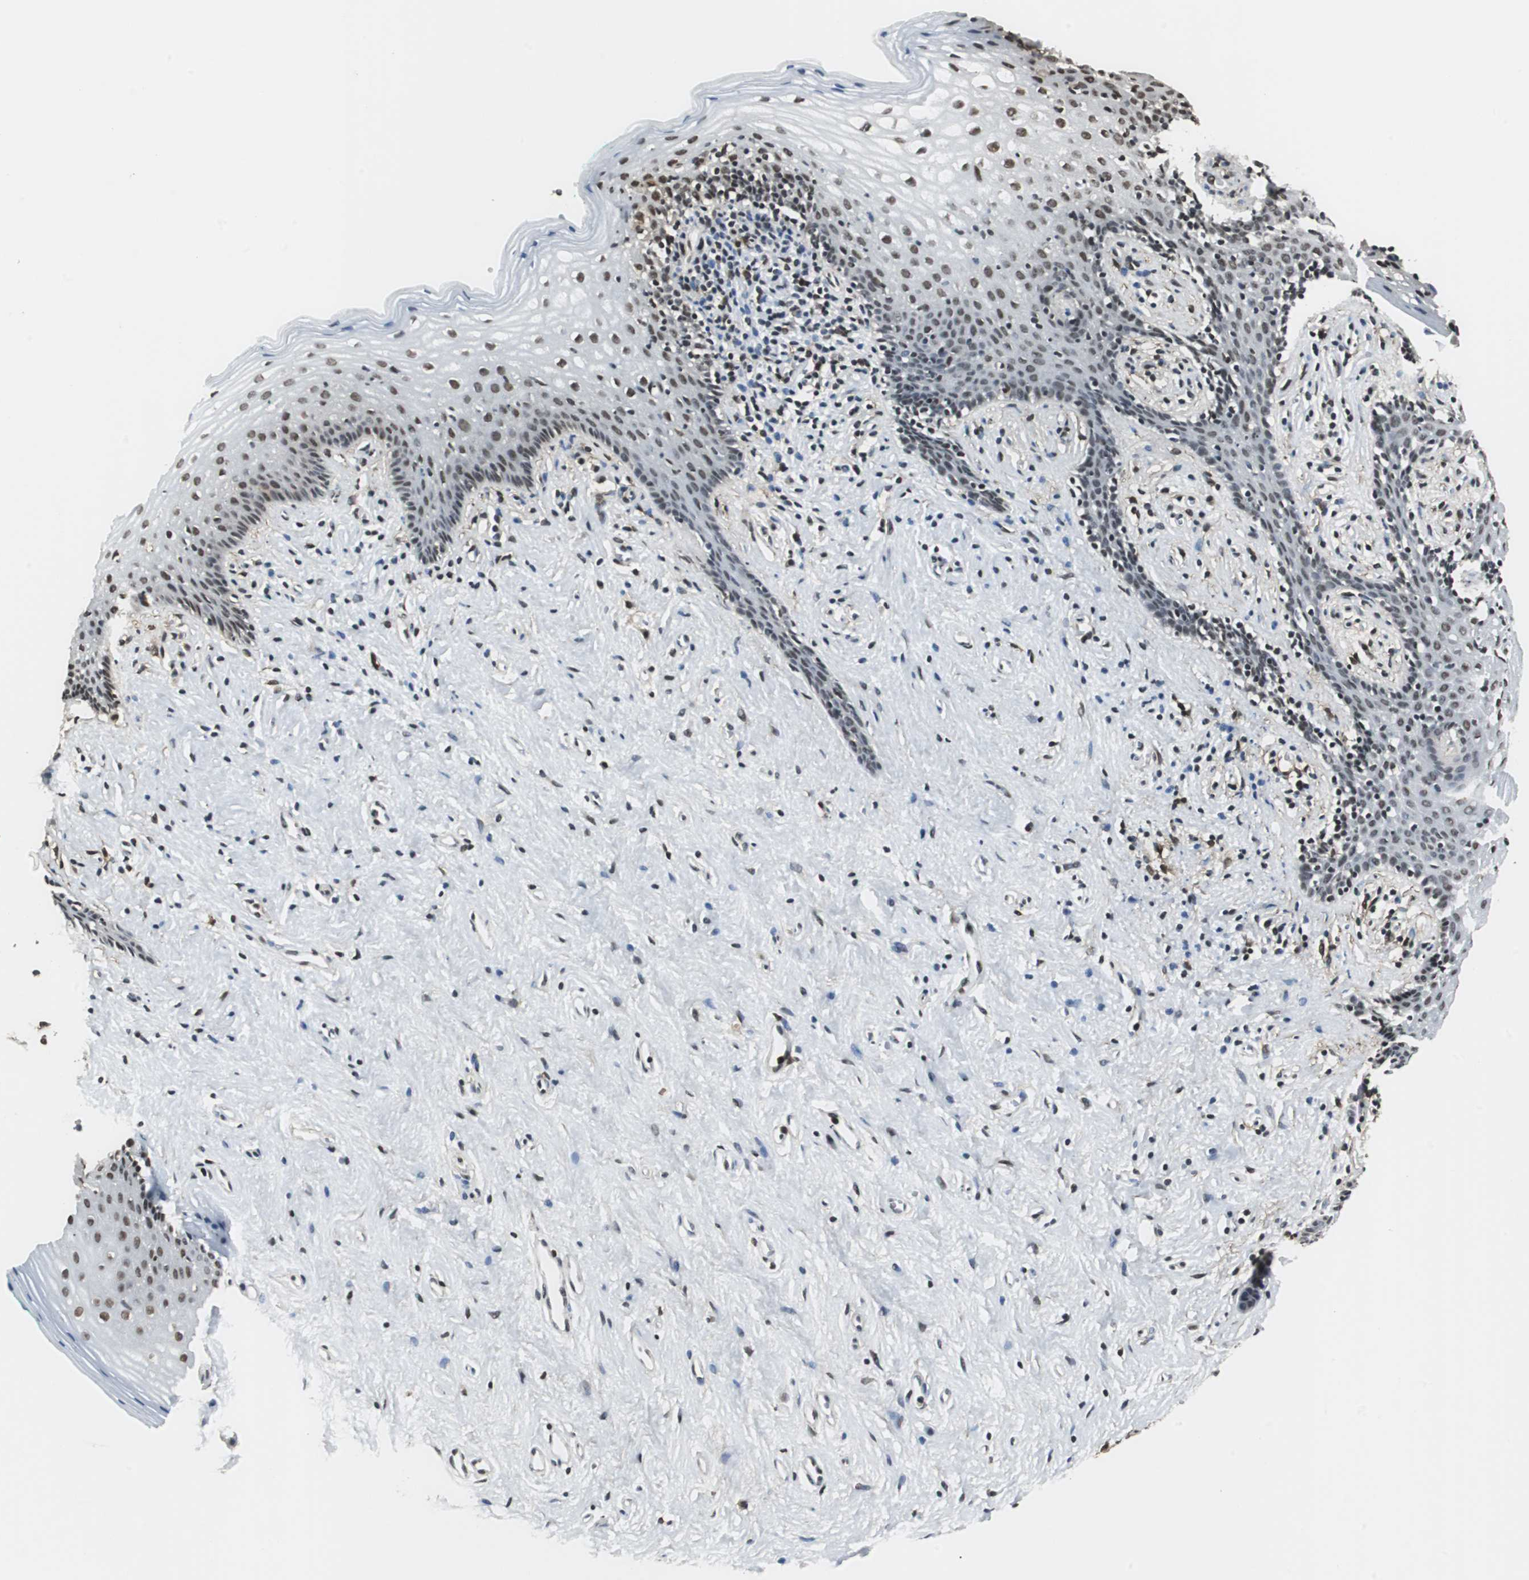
{"staining": {"intensity": "moderate", "quantity": "25%-75%", "location": "nuclear"}, "tissue": "vagina", "cell_type": "Squamous epithelial cells", "image_type": "normal", "snomed": [{"axis": "morphology", "description": "Normal tissue, NOS"}, {"axis": "topography", "description": "Vagina"}], "caption": "Vagina stained for a protein (brown) exhibits moderate nuclear positive positivity in approximately 25%-75% of squamous epithelial cells.", "gene": "MKX", "patient": {"sex": "female", "age": 44}}